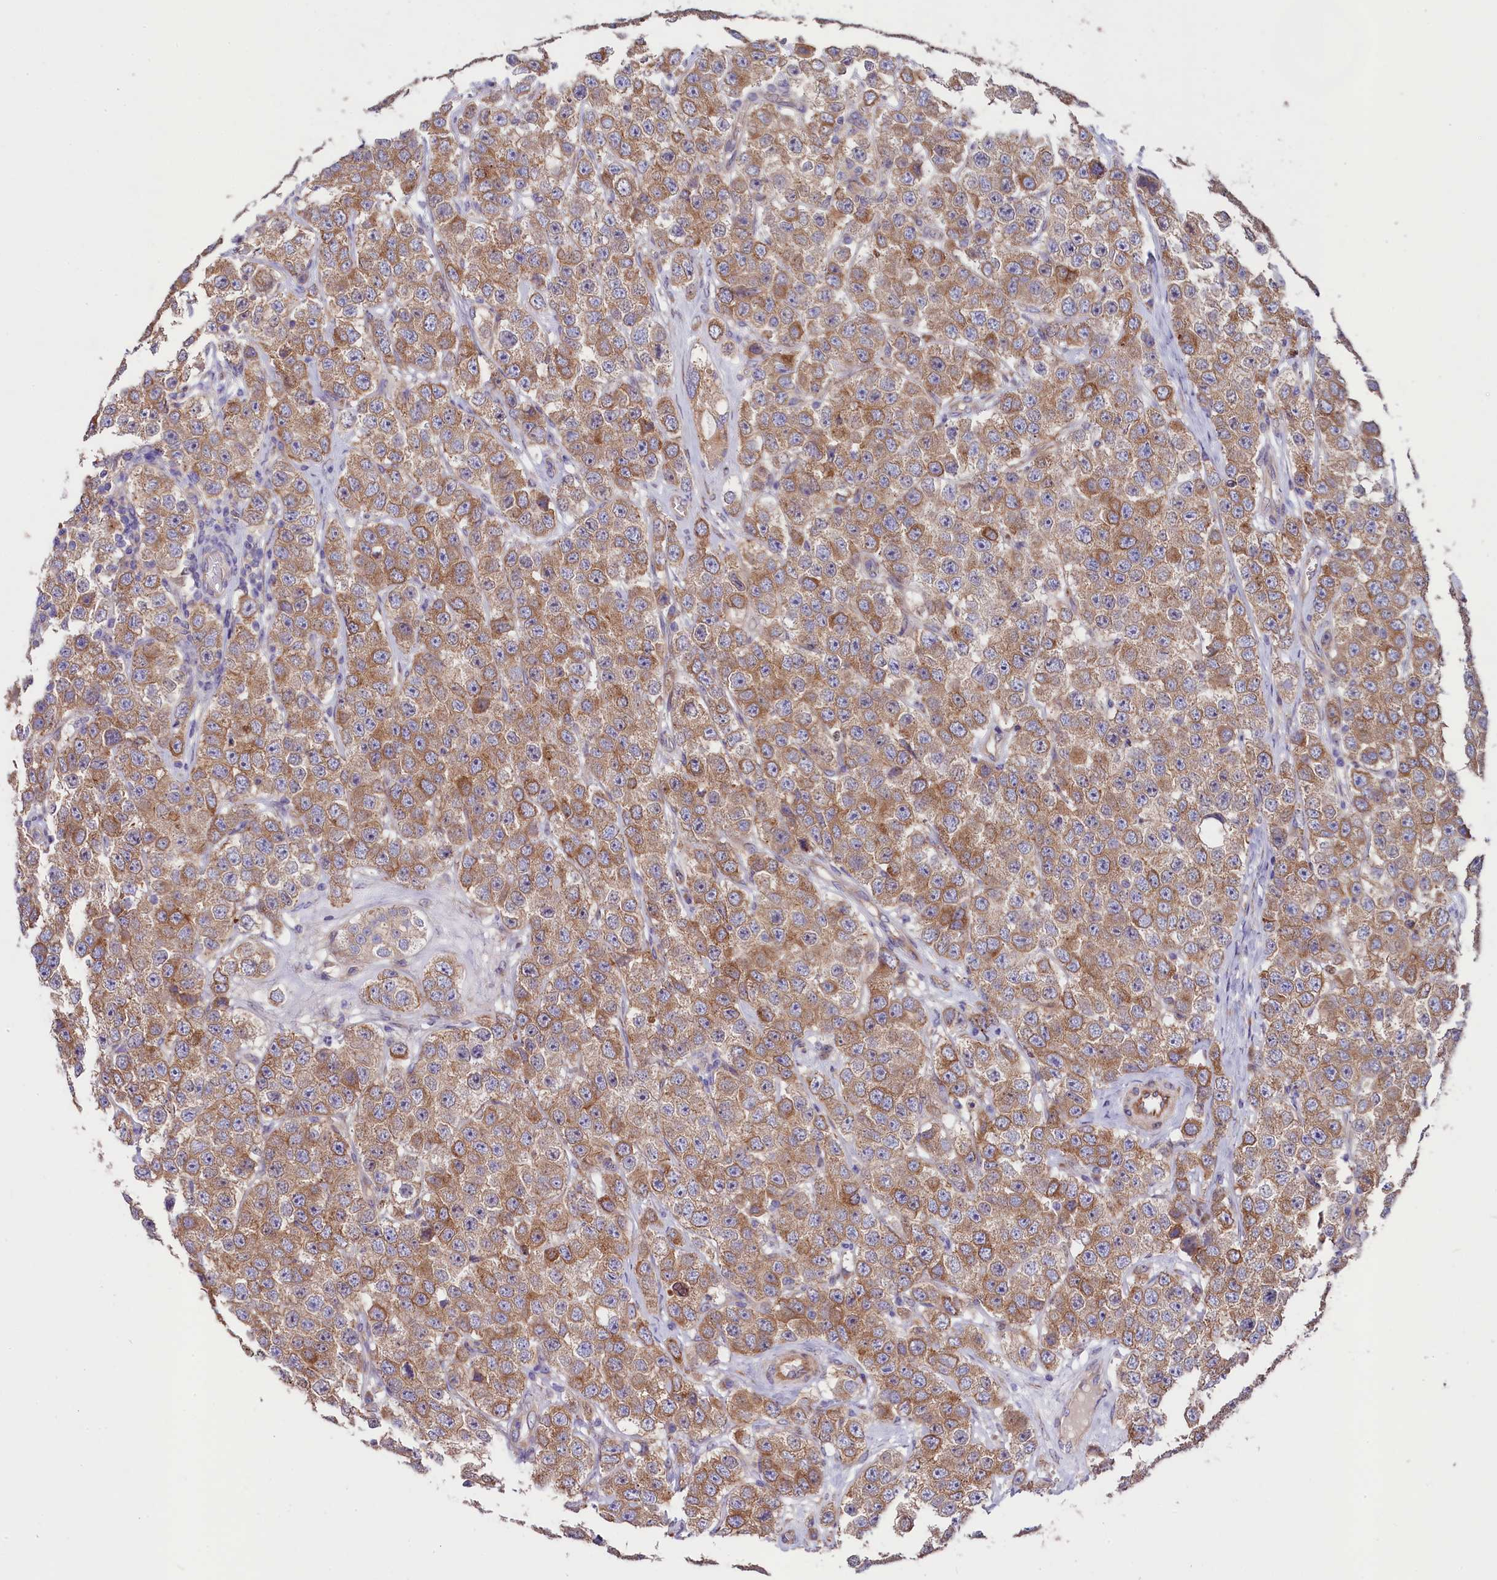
{"staining": {"intensity": "moderate", "quantity": ">75%", "location": "cytoplasmic/membranous"}, "tissue": "testis cancer", "cell_type": "Tumor cells", "image_type": "cancer", "snomed": [{"axis": "morphology", "description": "Seminoma, NOS"}, {"axis": "topography", "description": "Testis"}], "caption": "Seminoma (testis) tissue displays moderate cytoplasmic/membranous expression in about >75% of tumor cells, visualized by immunohistochemistry.", "gene": "GPR108", "patient": {"sex": "male", "age": 28}}